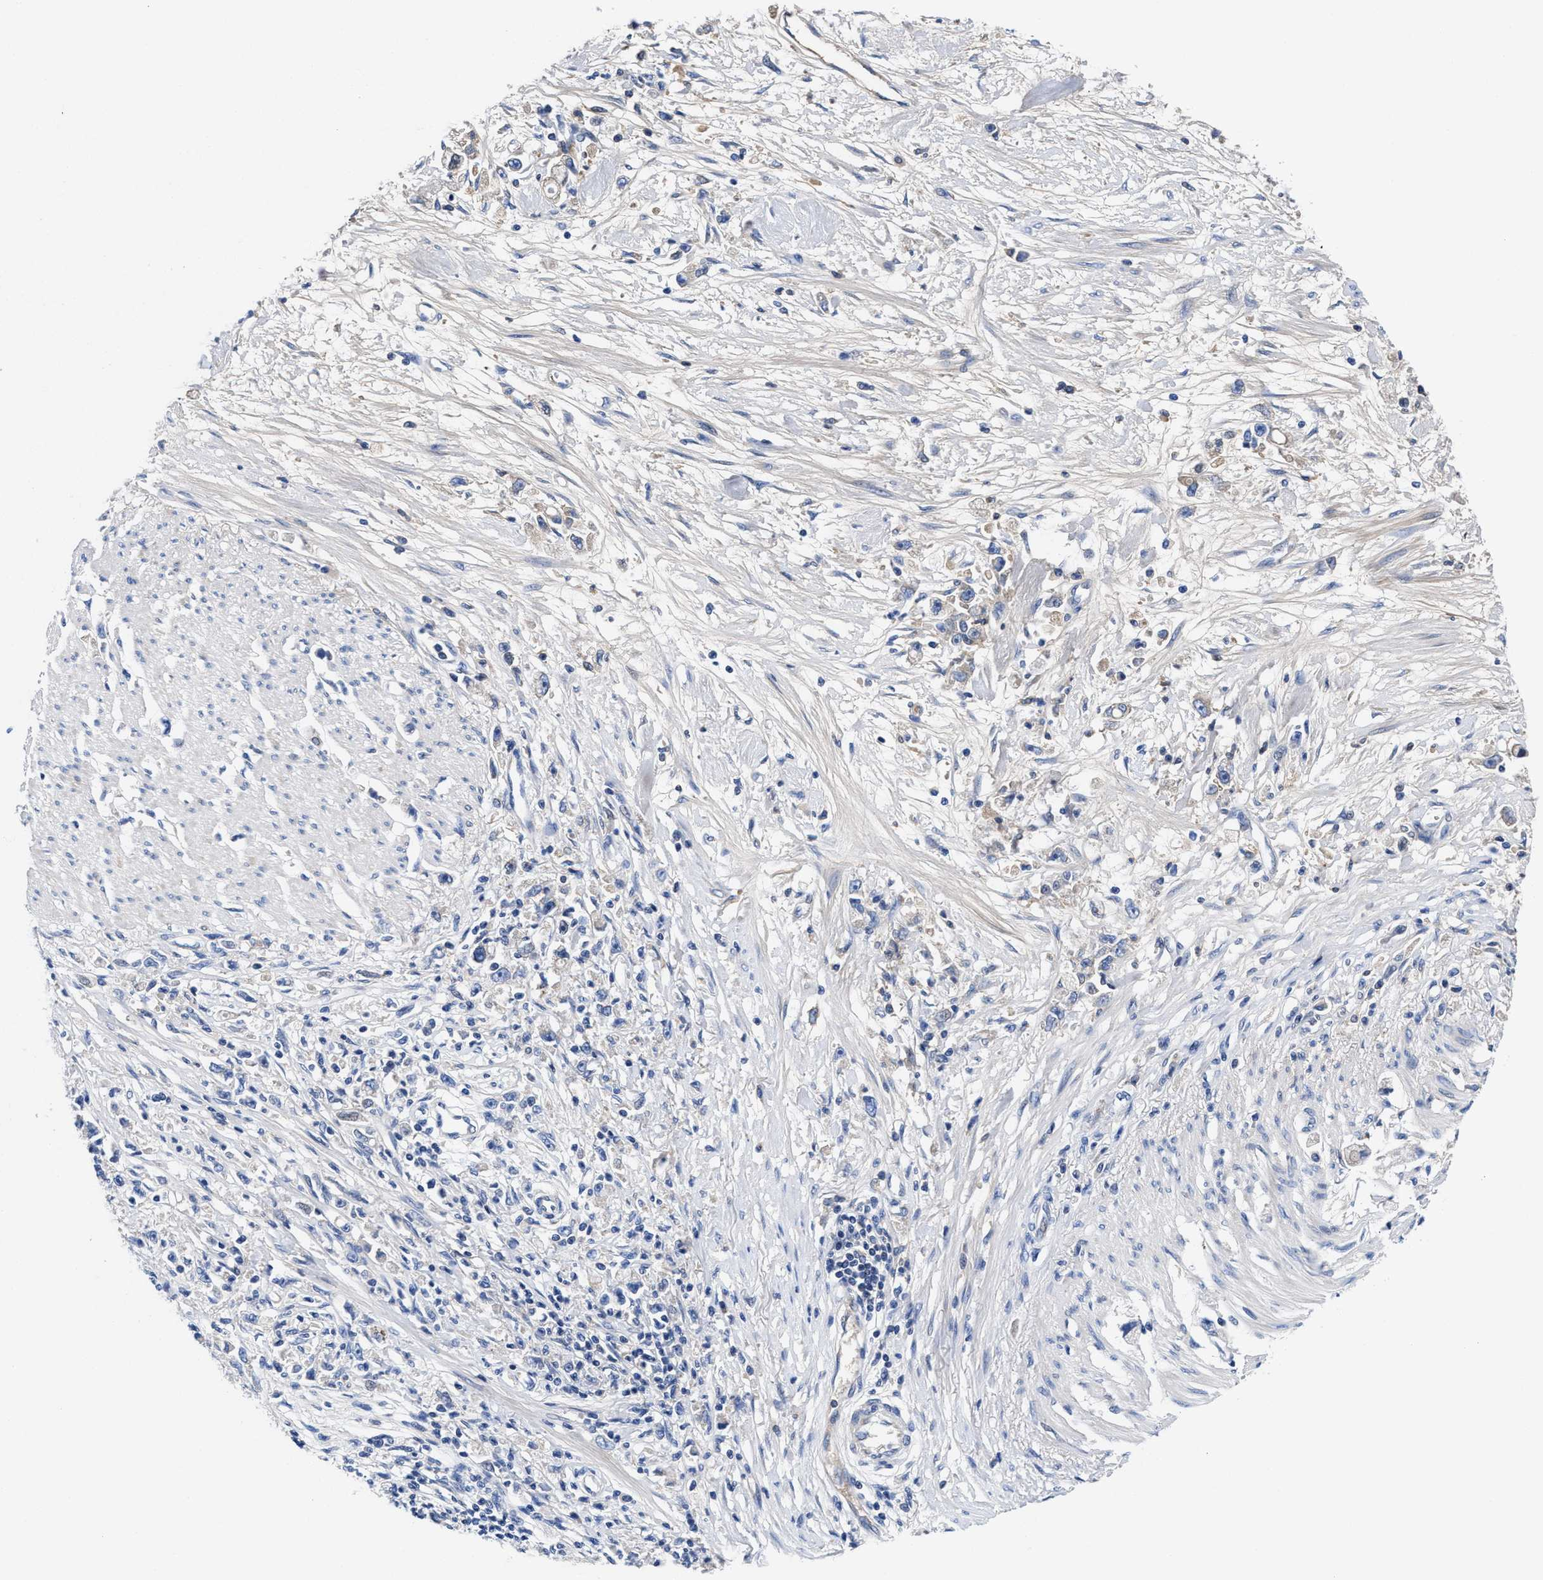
{"staining": {"intensity": "negative", "quantity": "none", "location": "none"}, "tissue": "stomach cancer", "cell_type": "Tumor cells", "image_type": "cancer", "snomed": [{"axis": "morphology", "description": "Adenocarcinoma, NOS"}, {"axis": "topography", "description": "Stomach"}], "caption": "This is a photomicrograph of immunohistochemistry staining of stomach adenocarcinoma, which shows no expression in tumor cells. (DAB IHC, high magnification).", "gene": "DHRS13", "patient": {"sex": "female", "age": 59}}